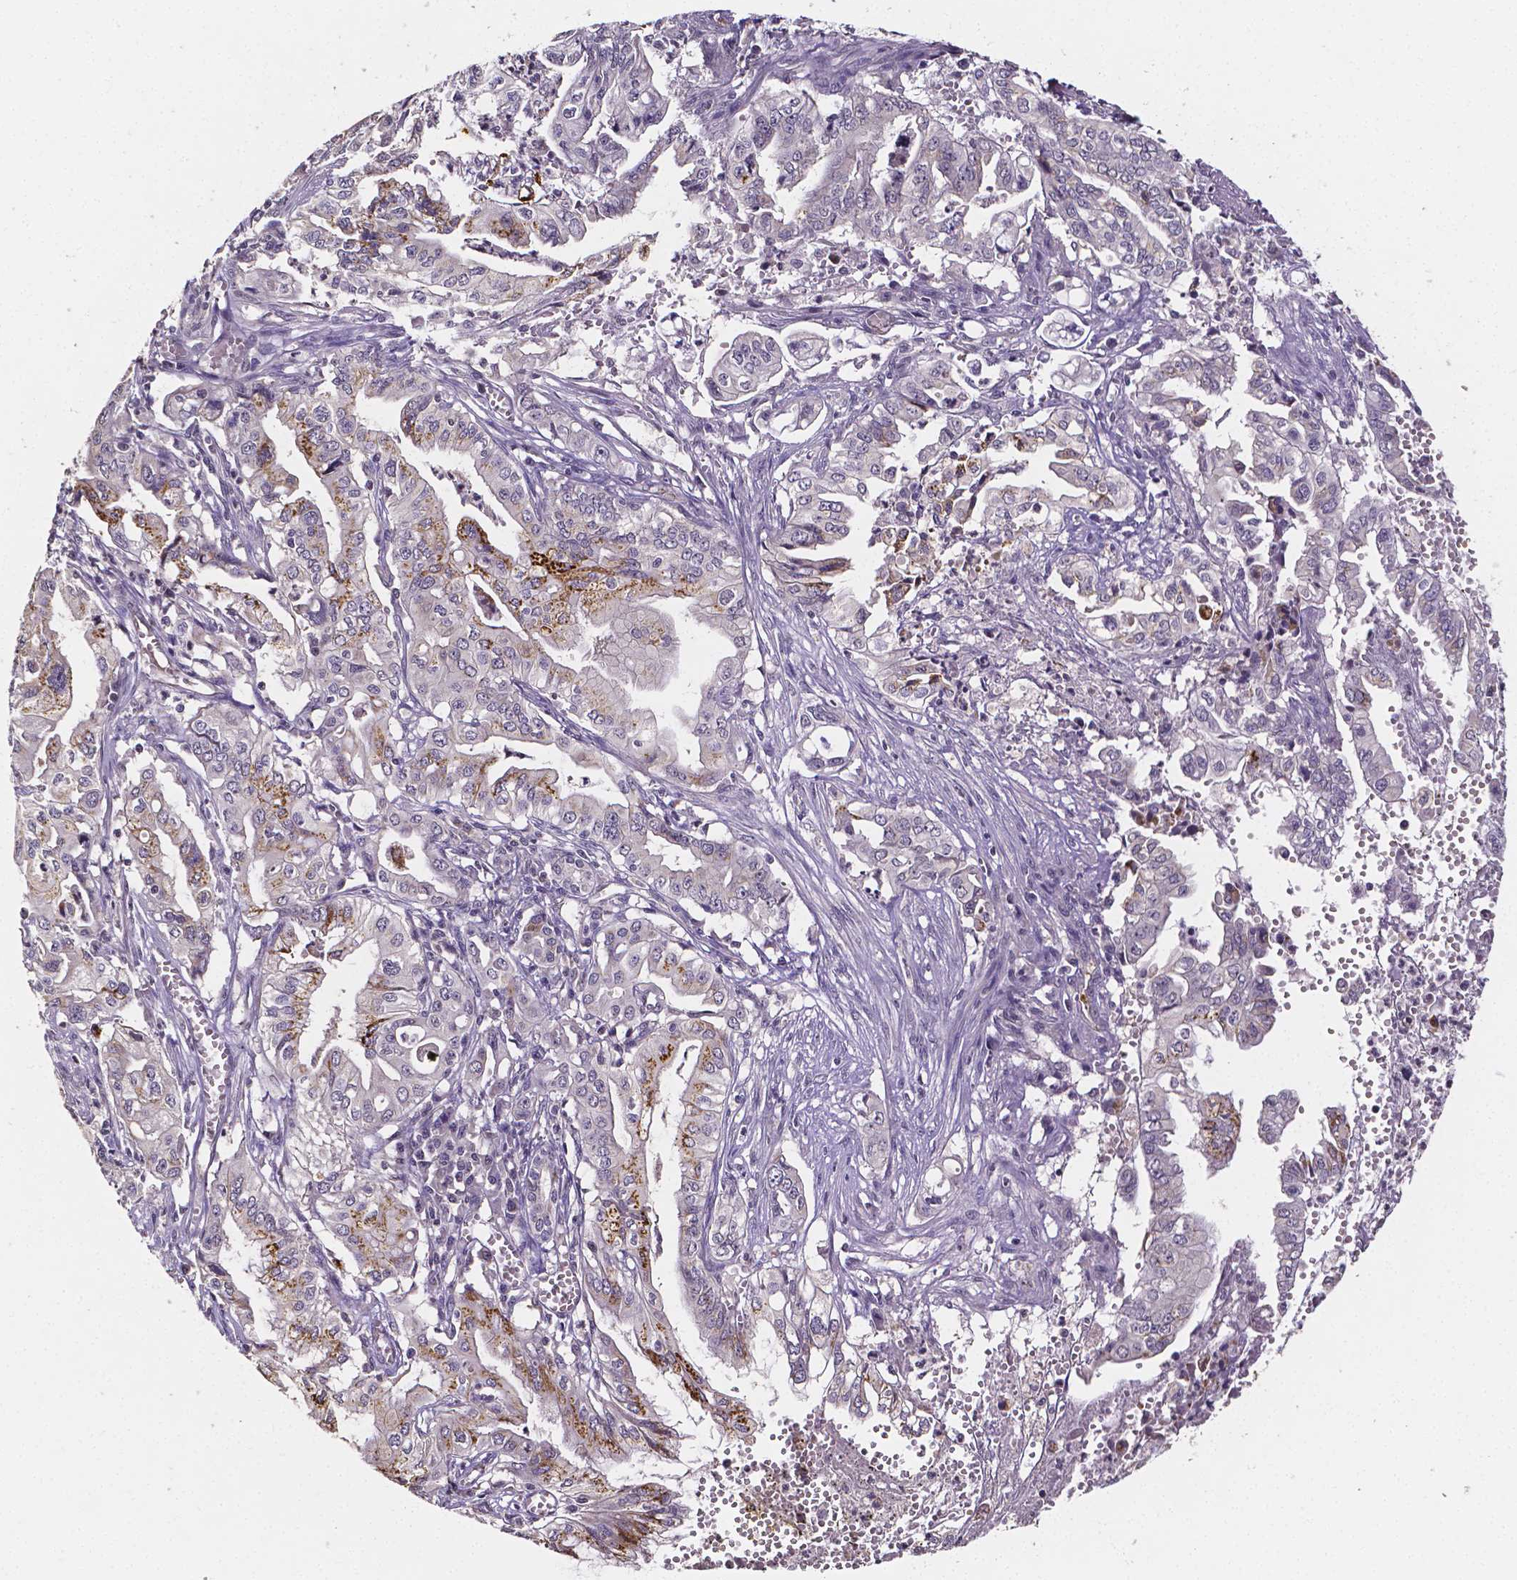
{"staining": {"intensity": "moderate", "quantity": "<25%", "location": "cytoplasmic/membranous"}, "tissue": "pancreatic cancer", "cell_type": "Tumor cells", "image_type": "cancer", "snomed": [{"axis": "morphology", "description": "Adenocarcinoma, NOS"}, {"axis": "topography", "description": "Pancreas"}], "caption": "Pancreatic cancer (adenocarcinoma) tissue shows moderate cytoplasmic/membranous positivity in approximately <25% of tumor cells, visualized by immunohistochemistry.", "gene": "NRGN", "patient": {"sex": "male", "age": 68}}